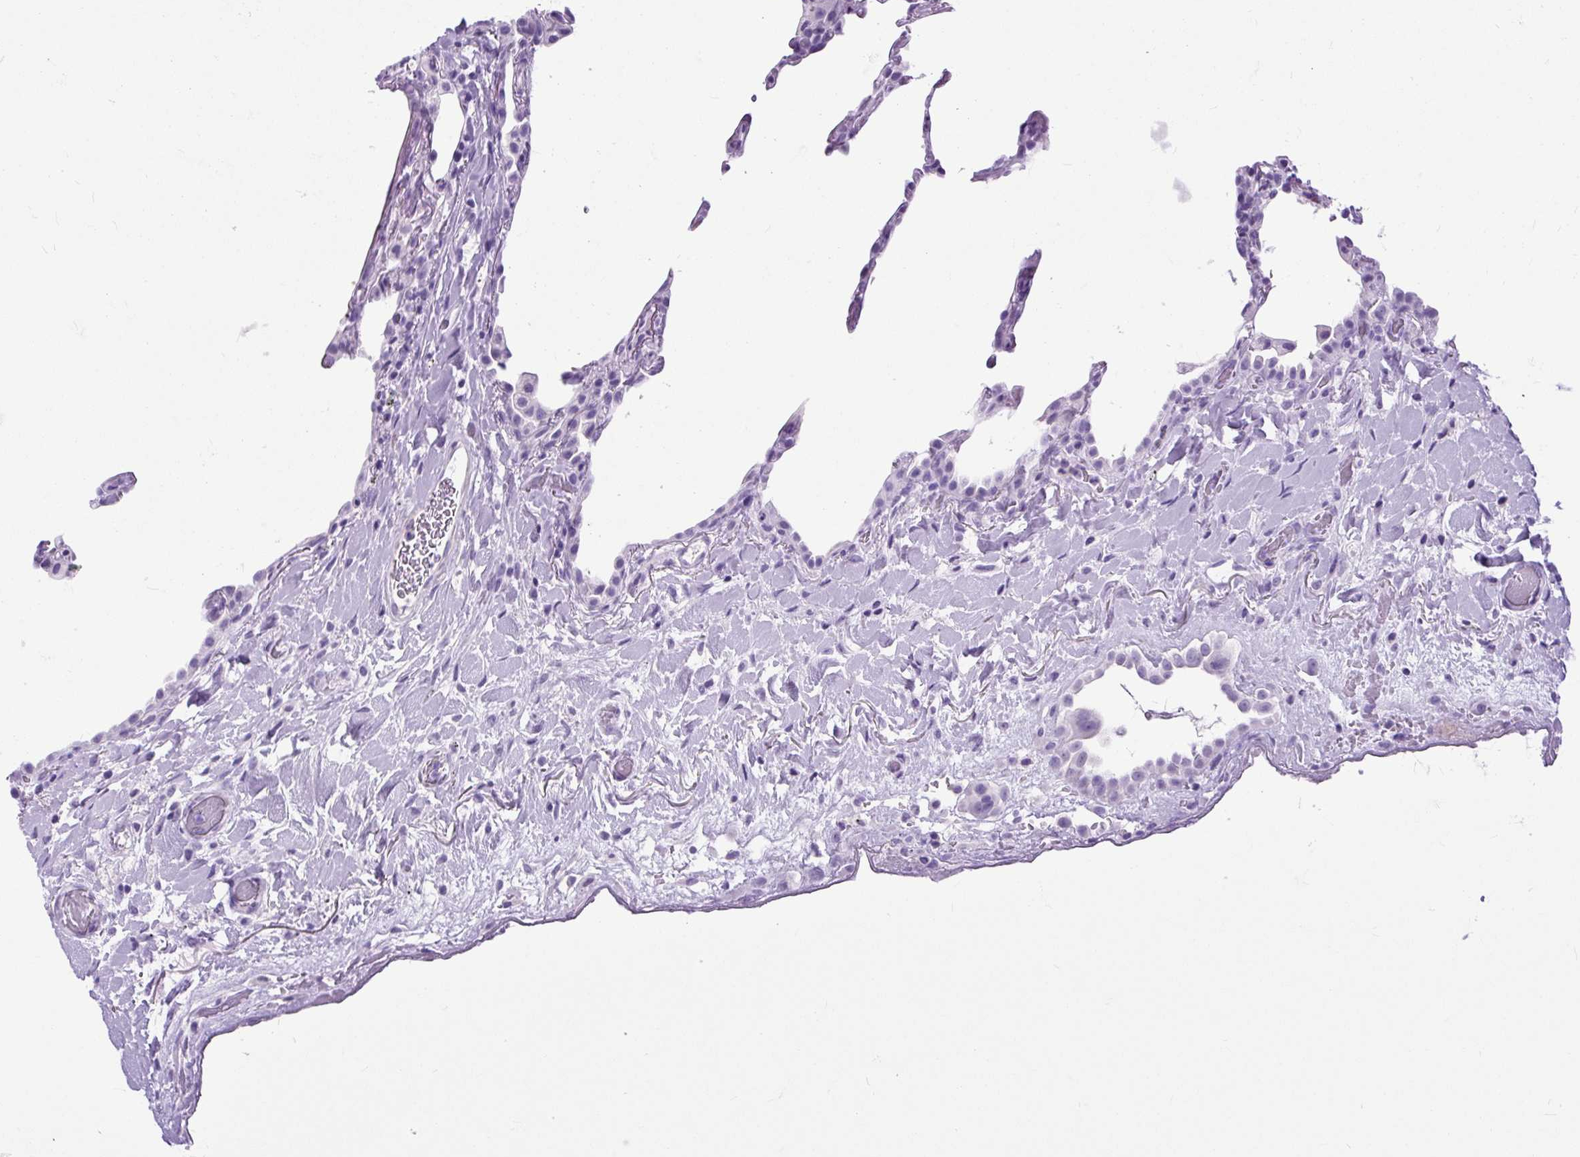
{"staining": {"intensity": "negative", "quantity": "none", "location": "none"}, "tissue": "lung", "cell_type": "Alveolar cells", "image_type": "normal", "snomed": [{"axis": "morphology", "description": "Normal tissue, NOS"}, {"axis": "topography", "description": "Lung"}], "caption": "Protein analysis of unremarkable lung demonstrates no significant expression in alveolar cells.", "gene": "DPP6", "patient": {"sex": "female", "age": 57}}